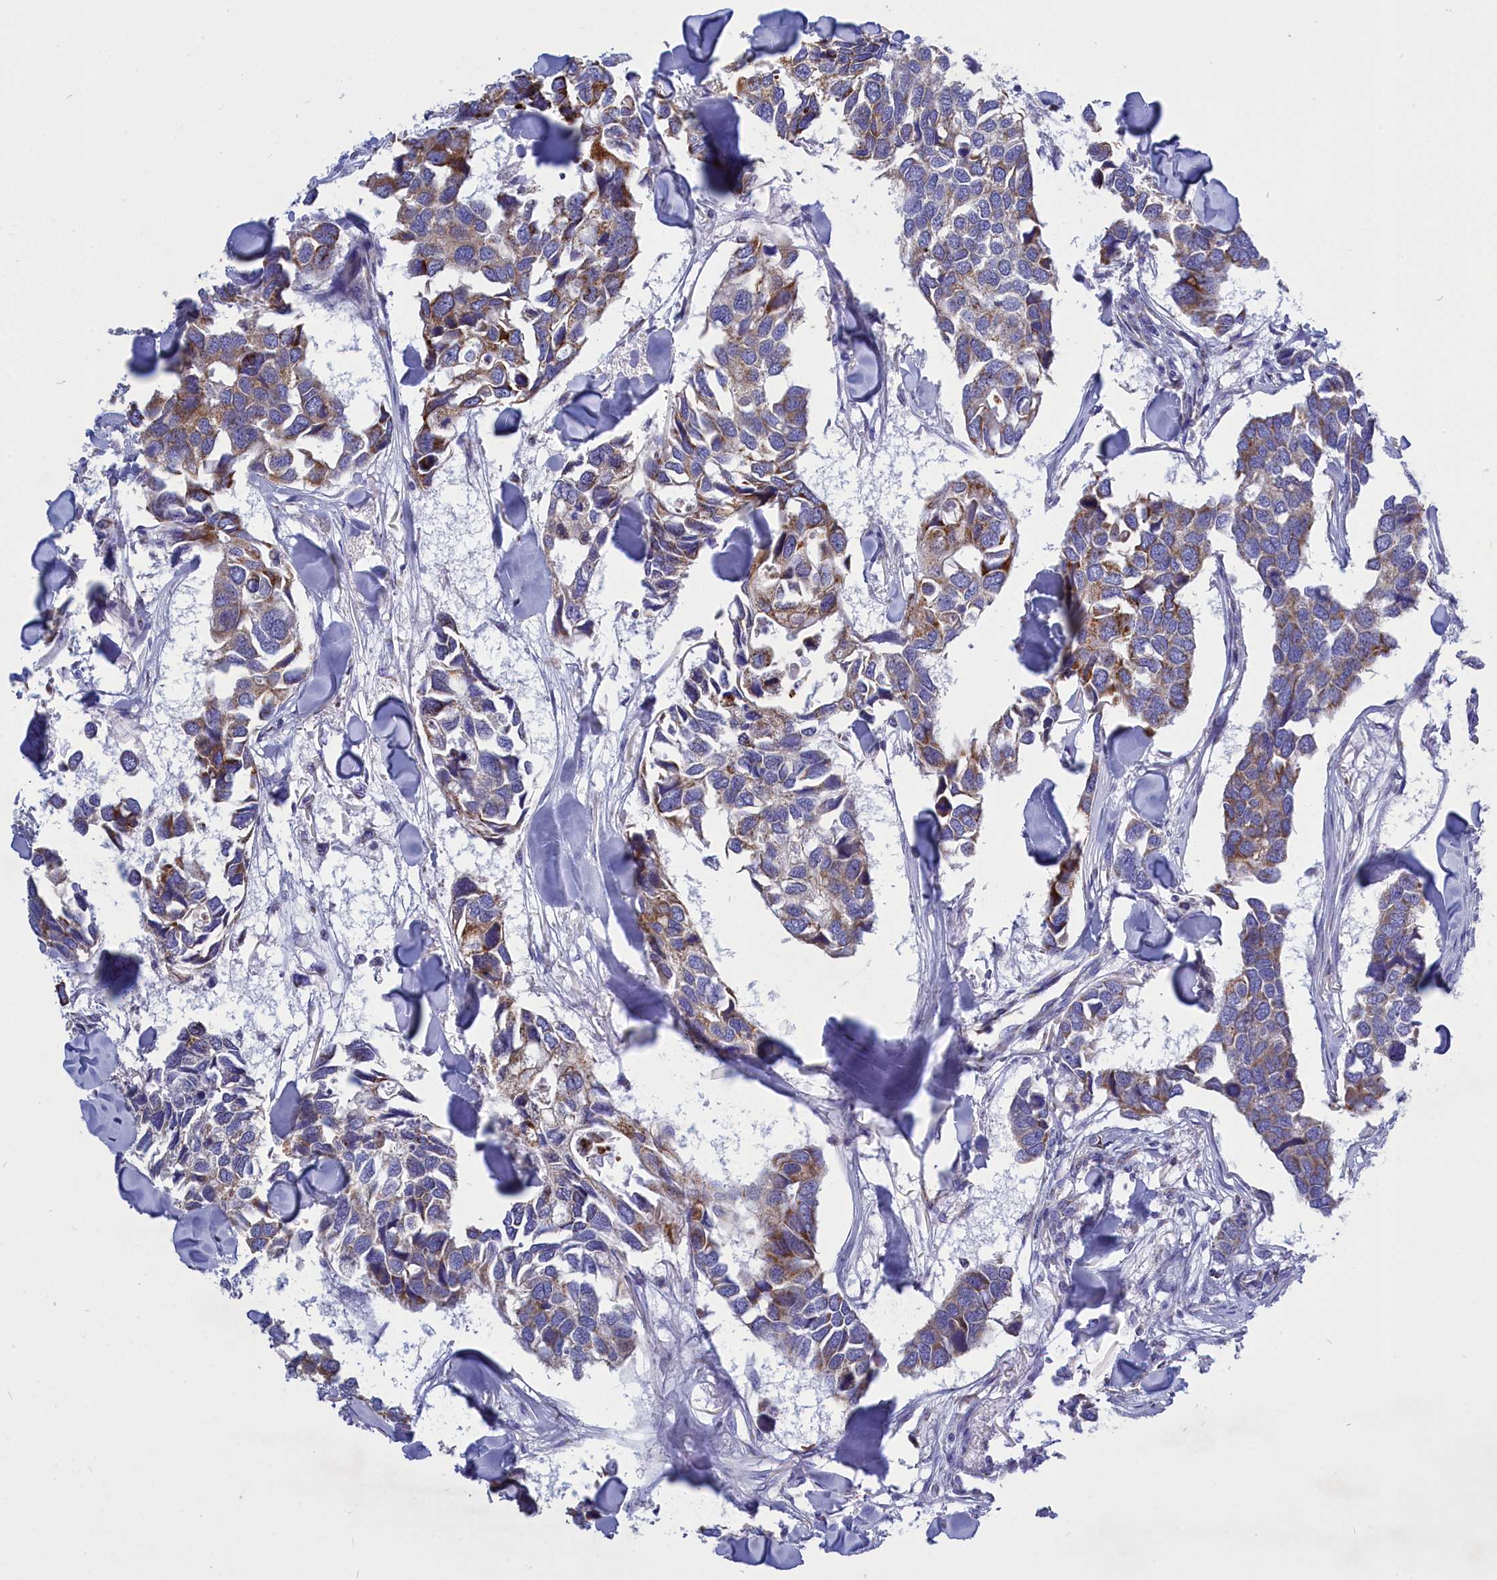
{"staining": {"intensity": "moderate", "quantity": ">75%", "location": "cytoplasmic/membranous"}, "tissue": "breast cancer", "cell_type": "Tumor cells", "image_type": "cancer", "snomed": [{"axis": "morphology", "description": "Duct carcinoma"}, {"axis": "topography", "description": "Breast"}], "caption": "This image reveals immunohistochemistry staining of breast cancer (intraductal carcinoma), with medium moderate cytoplasmic/membranous positivity in about >75% of tumor cells.", "gene": "CCRL2", "patient": {"sex": "female", "age": 83}}